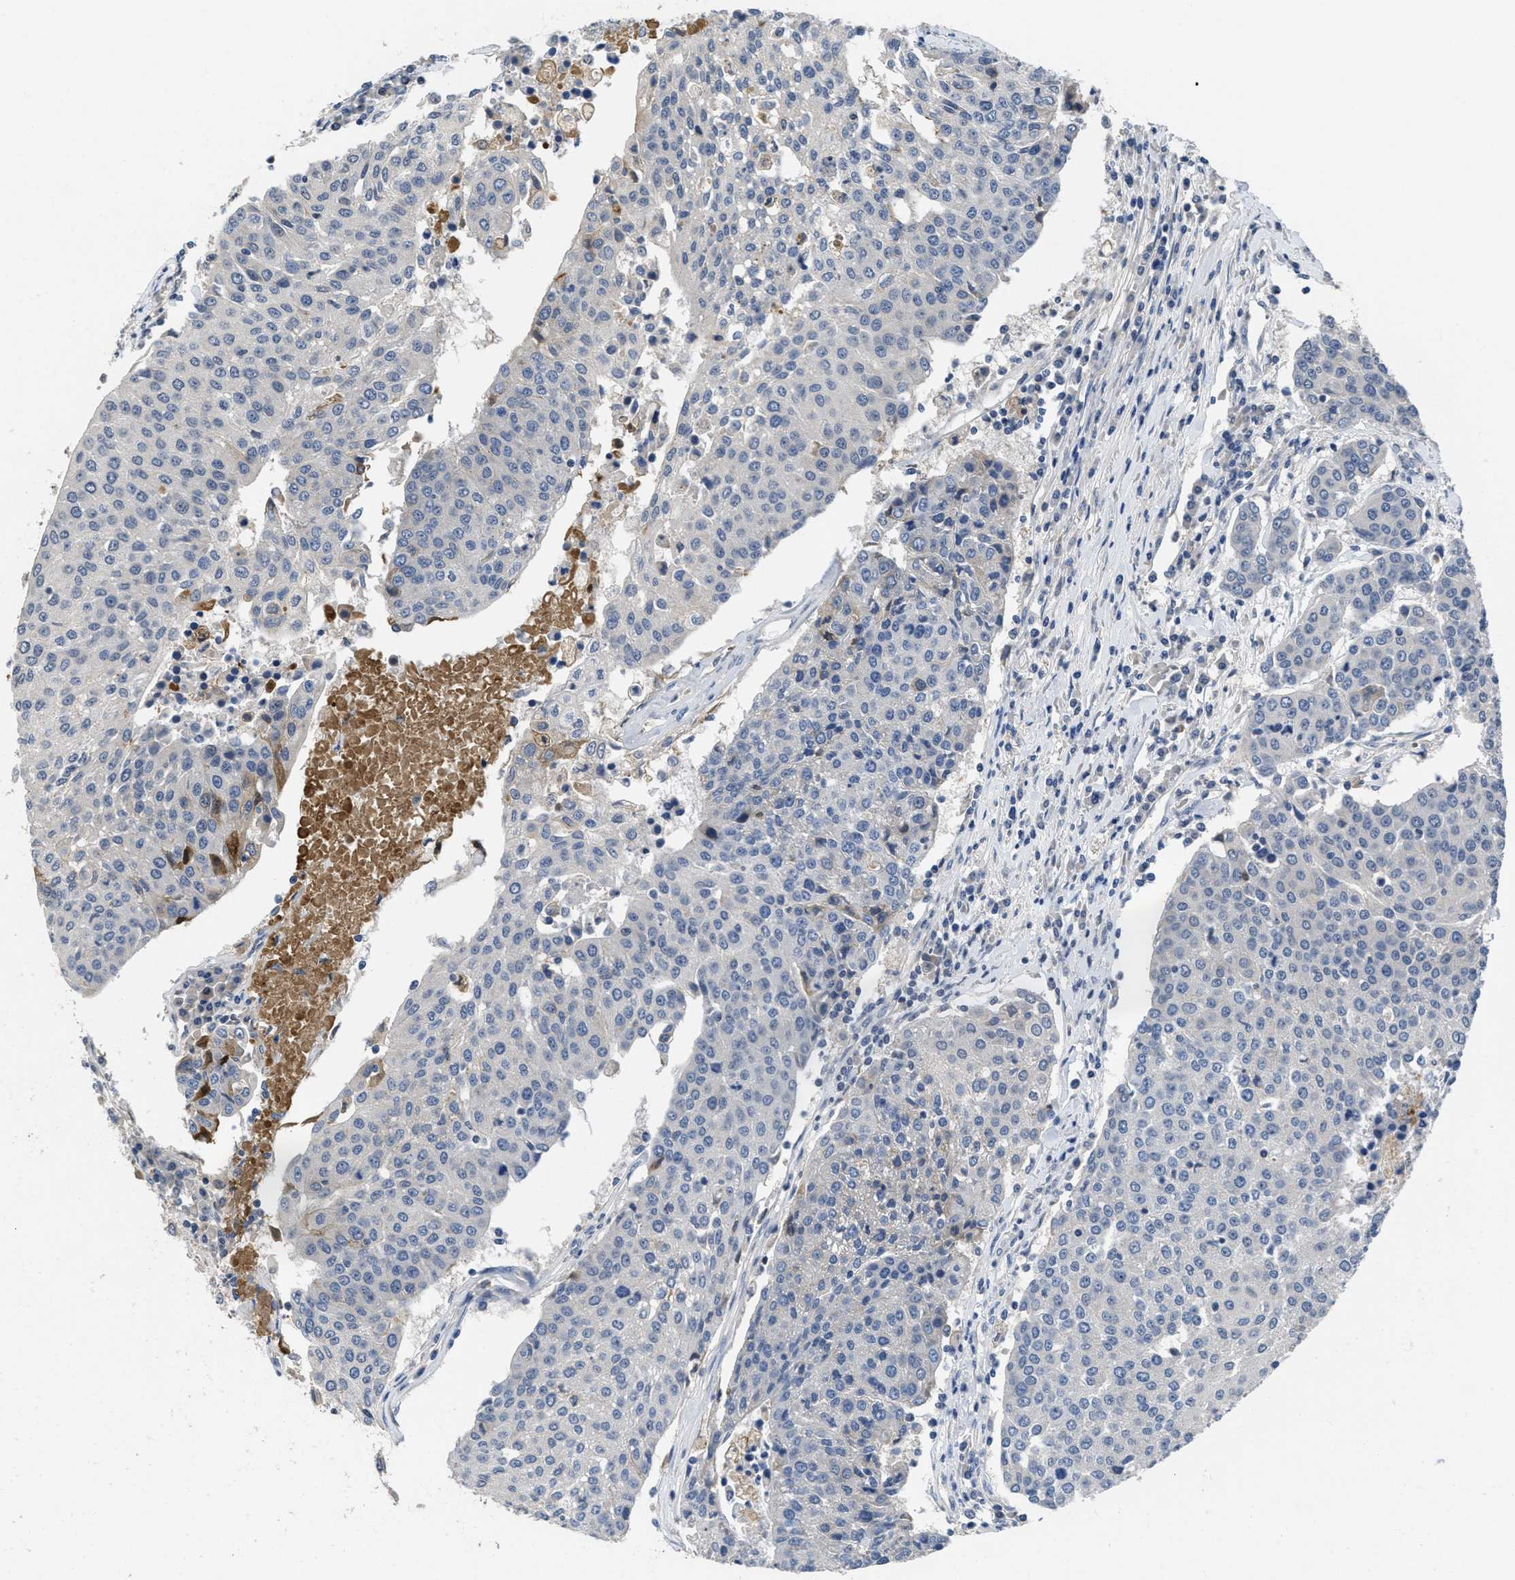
{"staining": {"intensity": "negative", "quantity": "none", "location": "none"}, "tissue": "urothelial cancer", "cell_type": "Tumor cells", "image_type": "cancer", "snomed": [{"axis": "morphology", "description": "Urothelial carcinoma, High grade"}, {"axis": "topography", "description": "Urinary bladder"}], "caption": "Tumor cells are negative for brown protein staining in urothelial cancer.", "gene": "ANGPT1", "patient": {"sex": "female", "age": 85}}